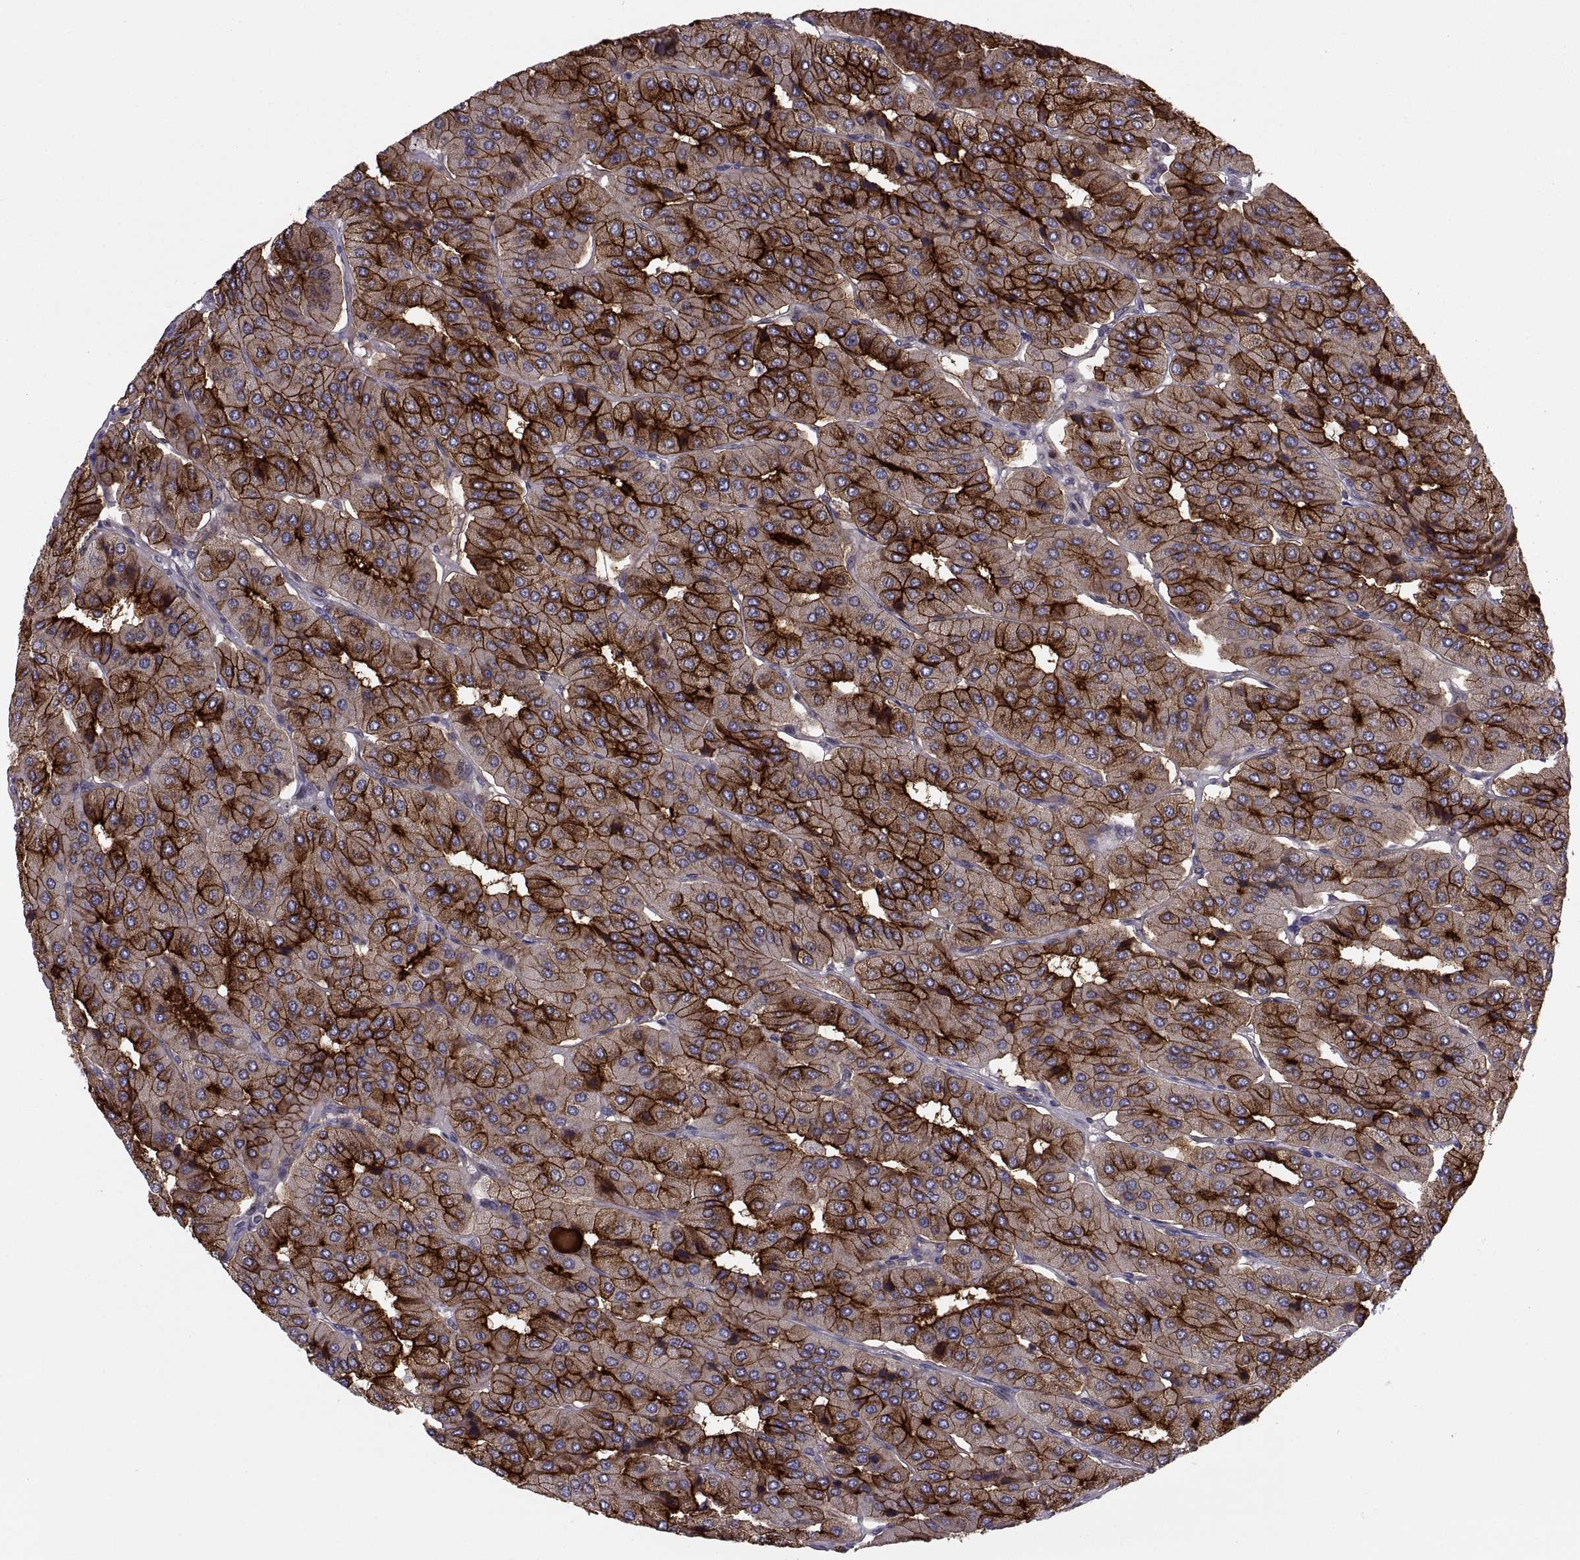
{"staining": {"intensity": "strong", "quantity": ">75%", "location": "cytoplasmic/membranous"}, "tissue": "parathyroid gland", "cell_type": "Glandular cells", "image_type": "normal", "snomed": [{"axis": "morphology", "description": "Normal tissue, NOS"}, {"axis": "morphology", "description": "Adenoma, NOS"}, {"axis": "topography", "description": "Parathyroid gland"}], "caption": "Immunohistochemical staining of benign parathyroid gland reveals strong cytoplasmic/membranous protein expression in about >75% of glandular cells. Immunohistochemistry stains the protein in brown and the nuclei are stained blue.", "gene": "TESC", "patient": {"sex": "female", "age": 86}}